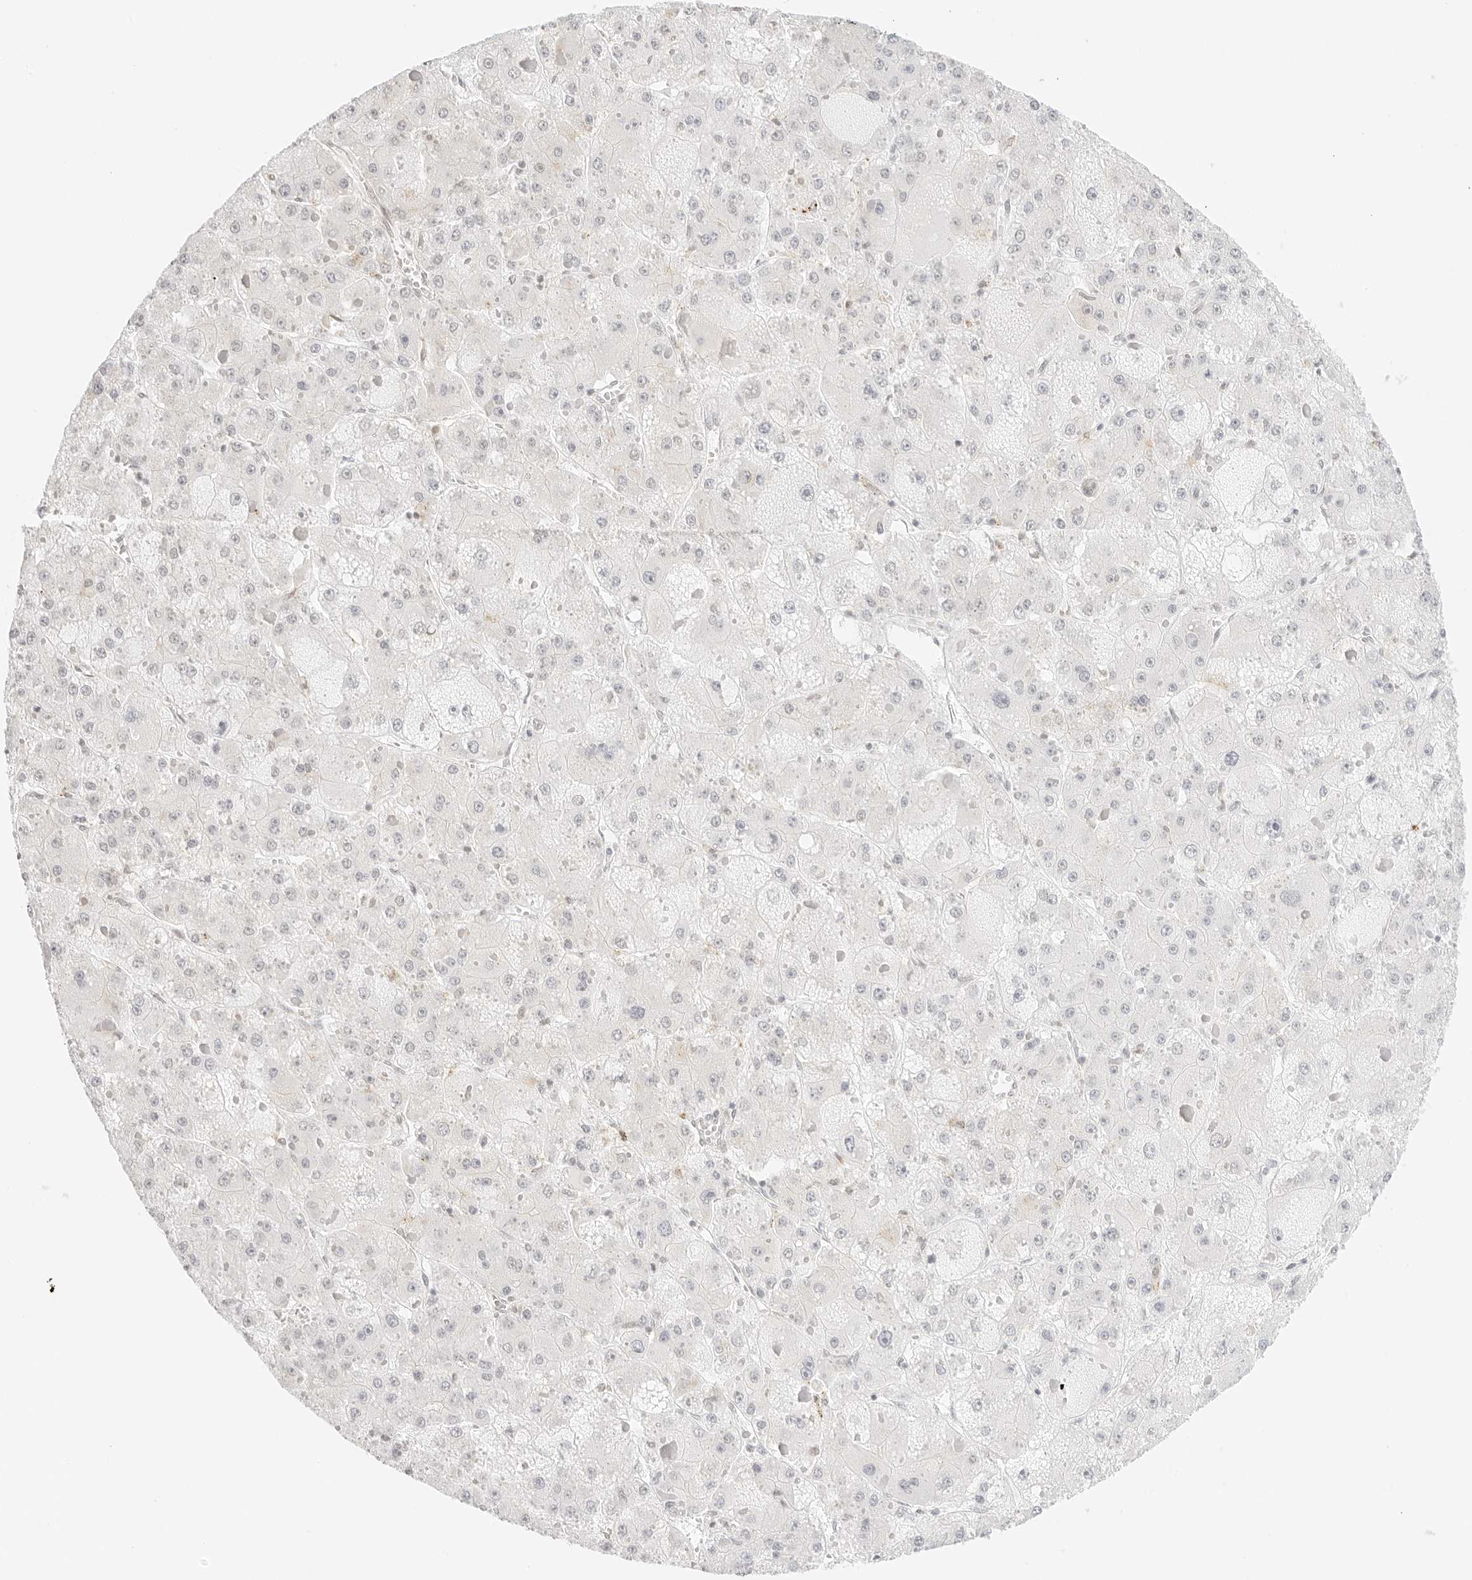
{"staining": {"intensity": "negative", "quantity": "none", "location": "none"}, "tissue": "liver cancer", "cell_type": "Tumor cells", "image_type": "cancer", "snomed": [{"axis": "morphology", "description": "Carcinoma, Hepatocellular, NOS"}, {"axis": "topography", "description": "Liver"}], "caption": "Immunohistochemistry (IHC) micrograph of neoplastic tissue: human liver cancer stained with DAB displays no significant protein staining in tumor cells. Brightfield microscopy of immunohistochemistry stained with DAB (brown) and hematoxylin (blue), captured at high magnification.", "gene": "FBLN5", "patient": {"sex": "female", "age": 73}}